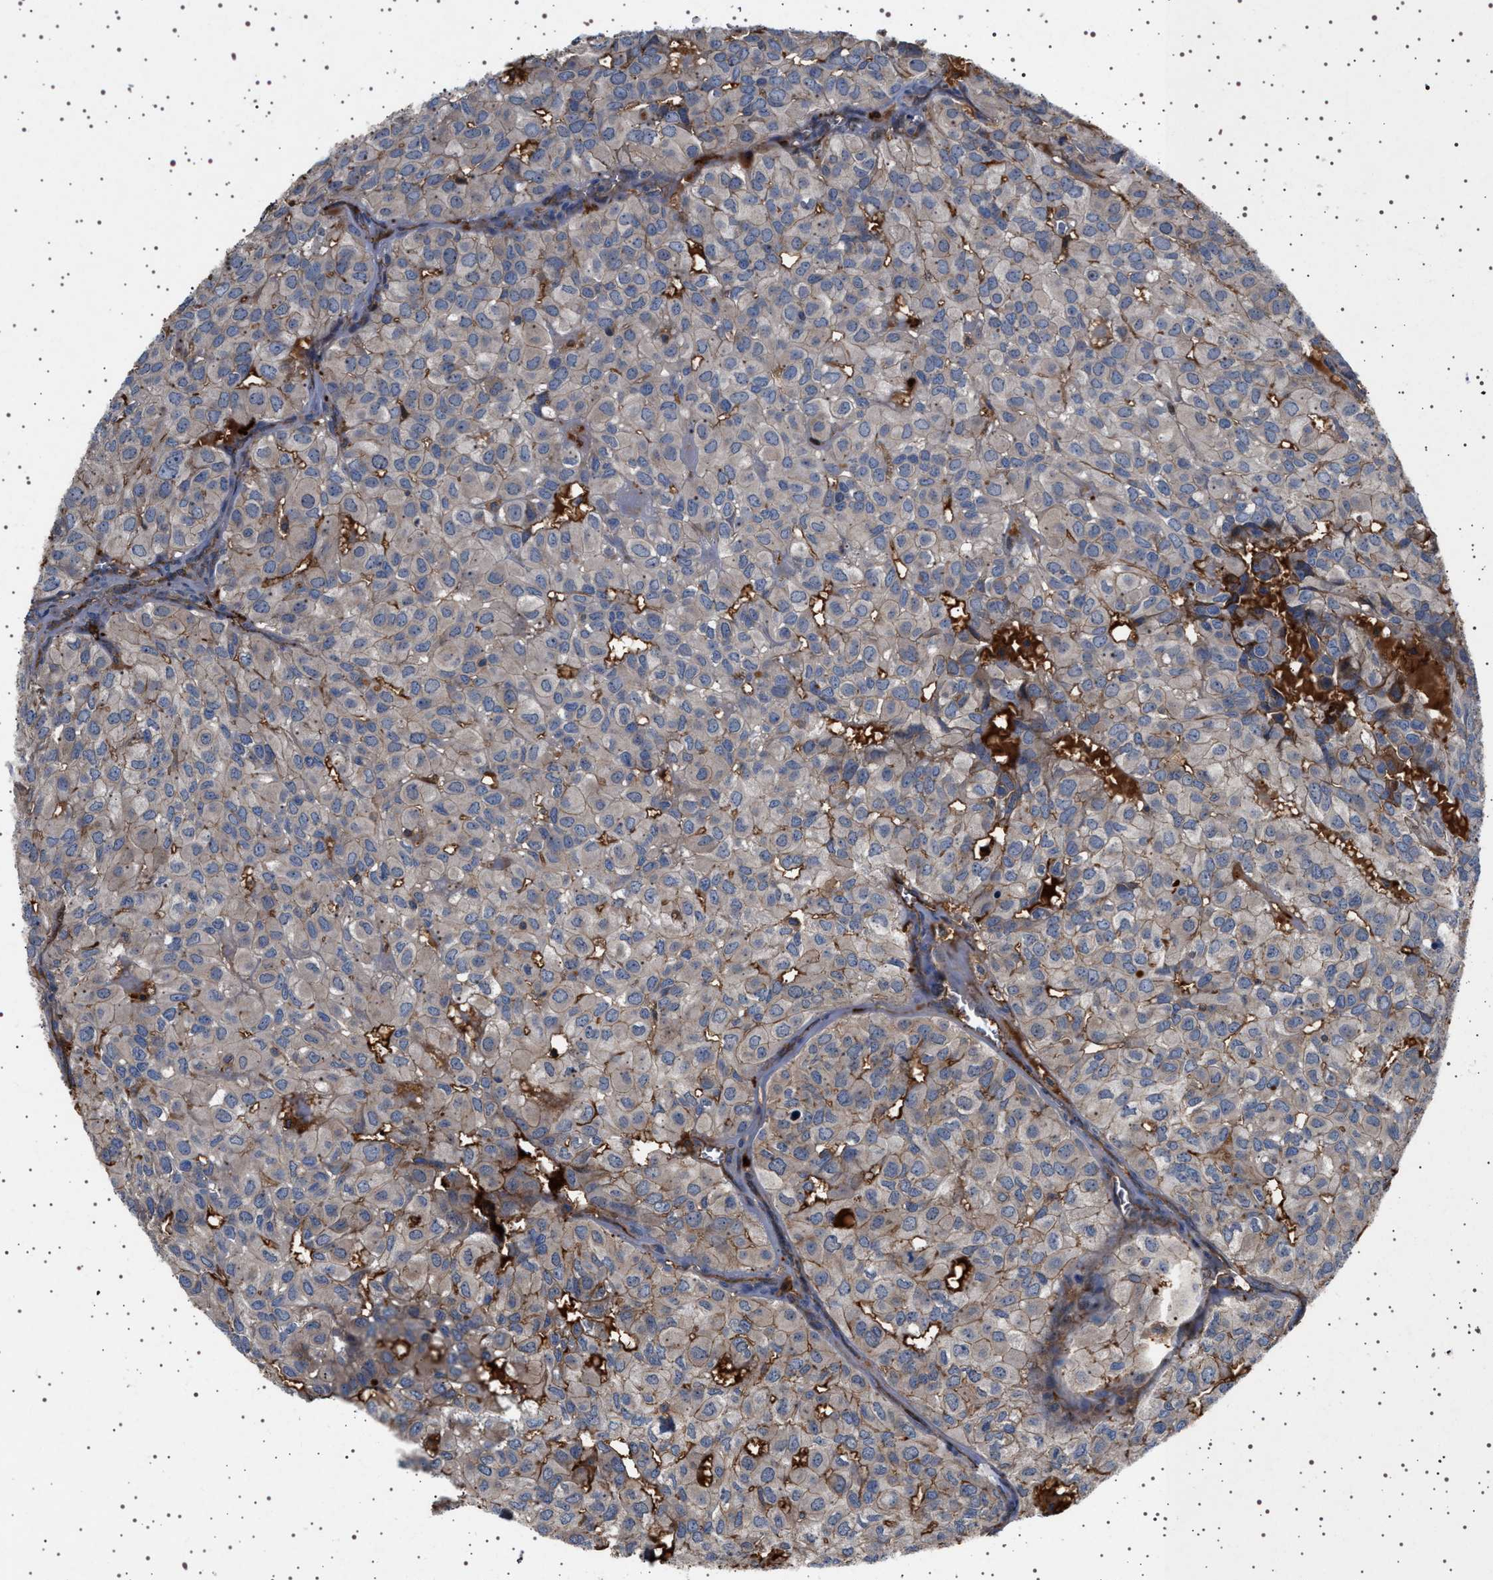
{"staining": {"intensity": "negative", "quantity": "none", "location": "none"}, "tissue": "head and neck cancer", "cell_type": "Tumor cells", "image_type": "cancer", "snomed": [{"axis": "morphology", "description": "Adenocarcinoma, NOS"}, {"axis": "topography", "description": "Salivary gland, NOS"}, {"axis": "topography", "description": "Head-Neck"}], "caption": "IHC photomicrograph of head and neck adenocarcinoma stained for a protein (brown), which demonstrates no staining in tumor cells.", "gene": "FICD", "patient": {"sex": "female", "age": 76}}